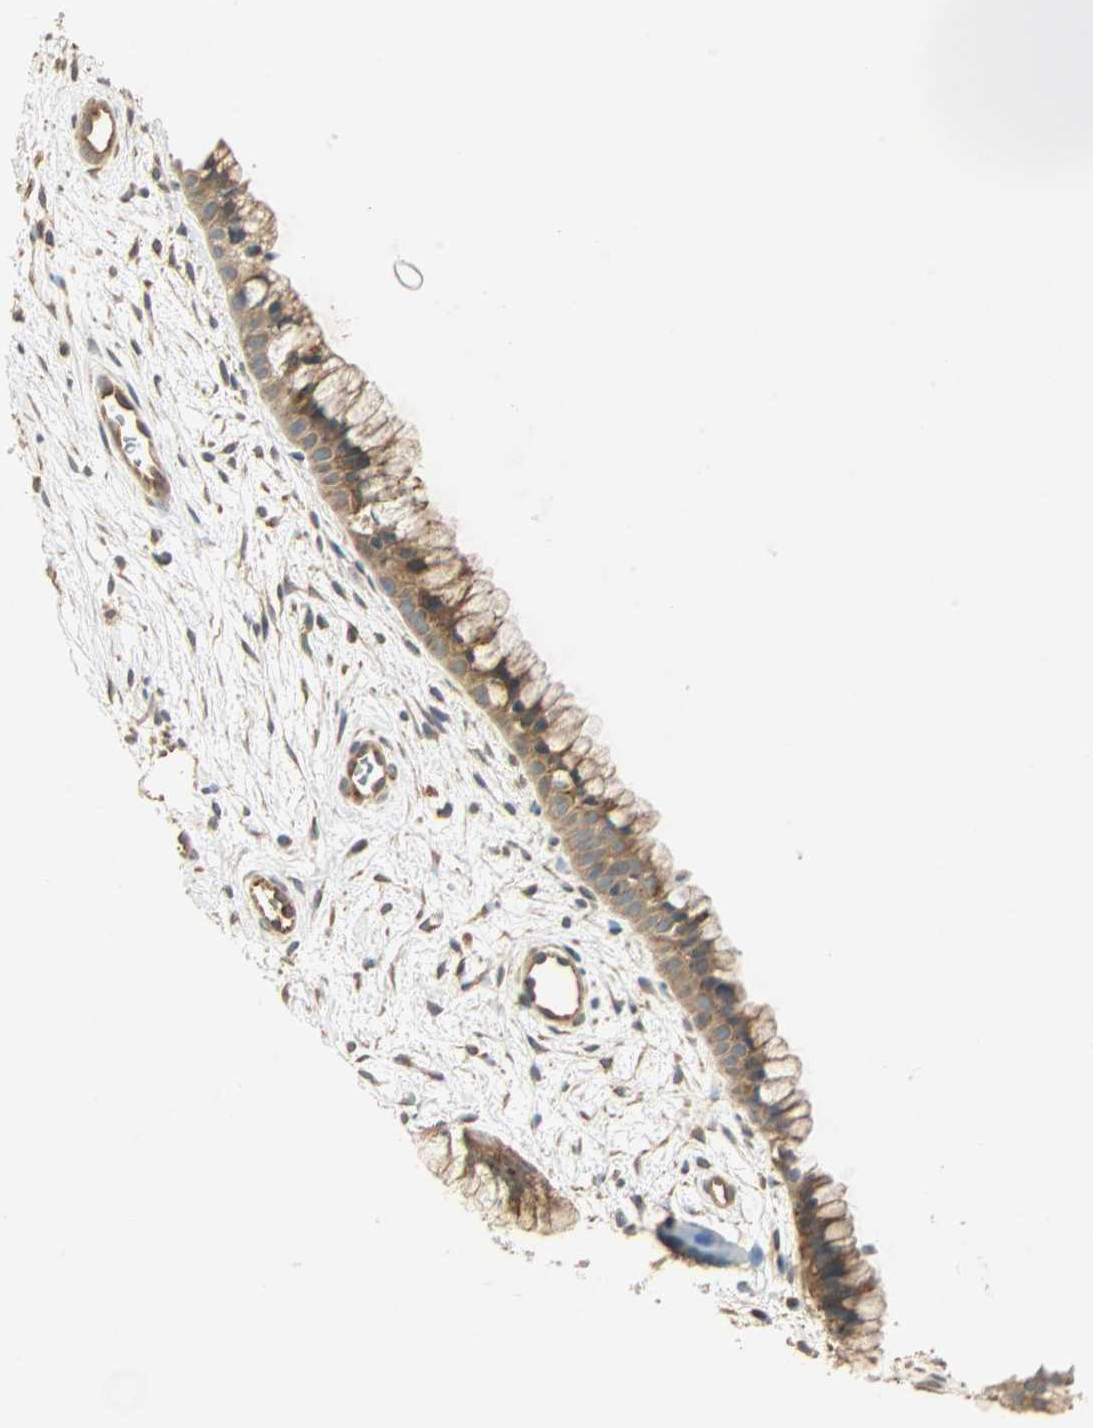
{"staining": {"intensity": "moderate", "quantity": ">75%", "location": "cytoplasmic/membranous"}, "tissue": "cervix", "cell_type": "Glandular cells", "image_type": "normal", "snomed": [{"axis": "morphology", "description": "Normal tissue, NOS"}, {"axis": "topography", "description": "Cervix"}], "caption": "Cervix stained with immunohistochemistry (IHC) shows moderate cytoplasmic/membranous positivity in about >75% of glandular cells.", "gene": "GALK1", "patient": {"sex": "female", "age": 39}}